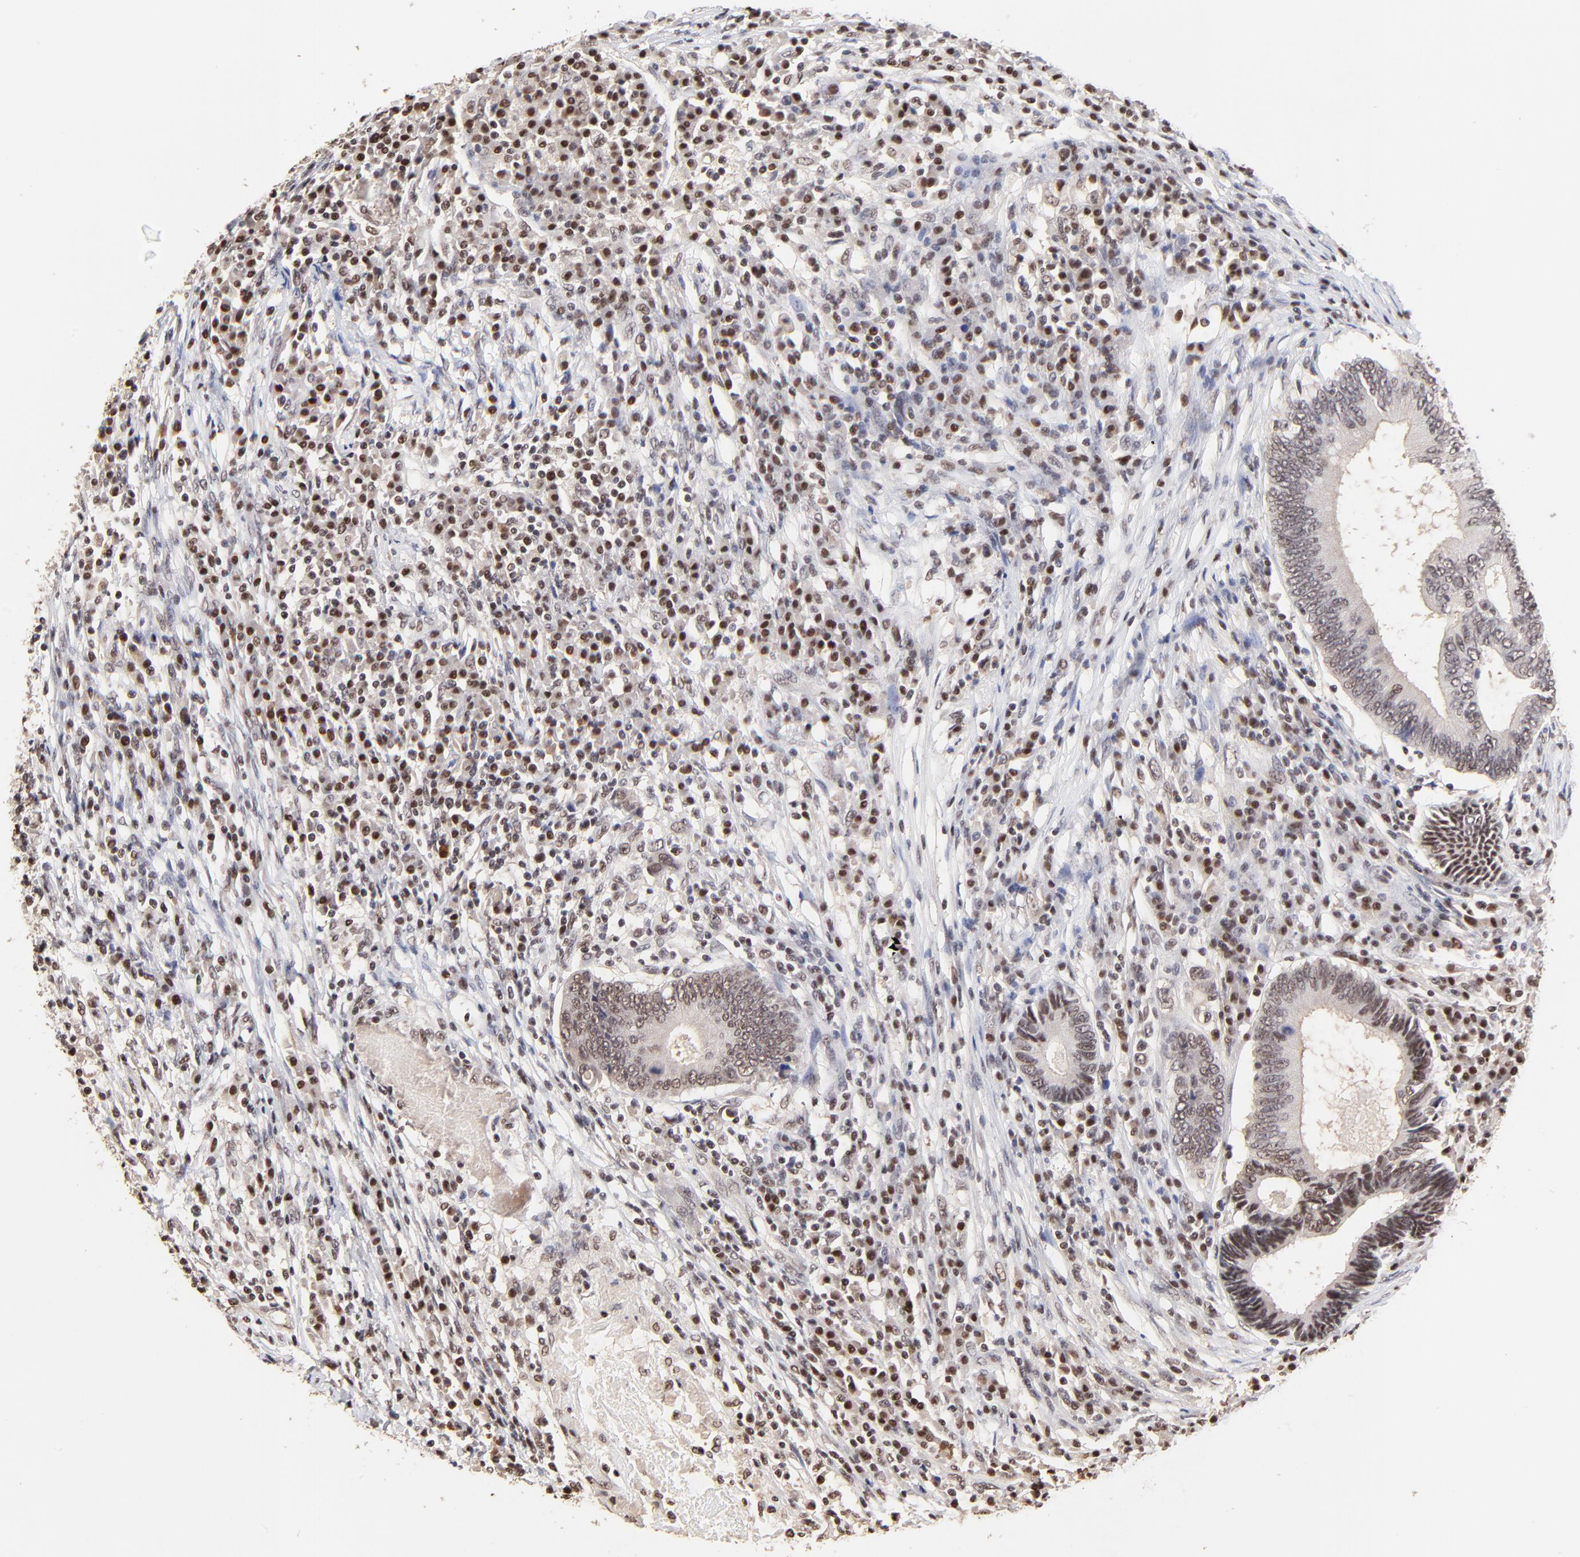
{"staining": {"intensity": "moderate", "quantity": "25%-75%", "location": "nuclear"}, "tissue": "colorectal cancer", "cell_type": "Tumor cells", "image_type": "cancer", "snomed": [{"axis": "morphology", "description": "Adenocarcinoma, NOS"}, {"axis": "topography", "description": "Colon"}], "caption": "This is a micrograph of immunohistochemistry staining of adenocarcinoma (colorectal), which shows moderate staining in the nuclear of tumor cells.", "gene": "DSN1", "patient": {"sex": "female", "age": 78}}